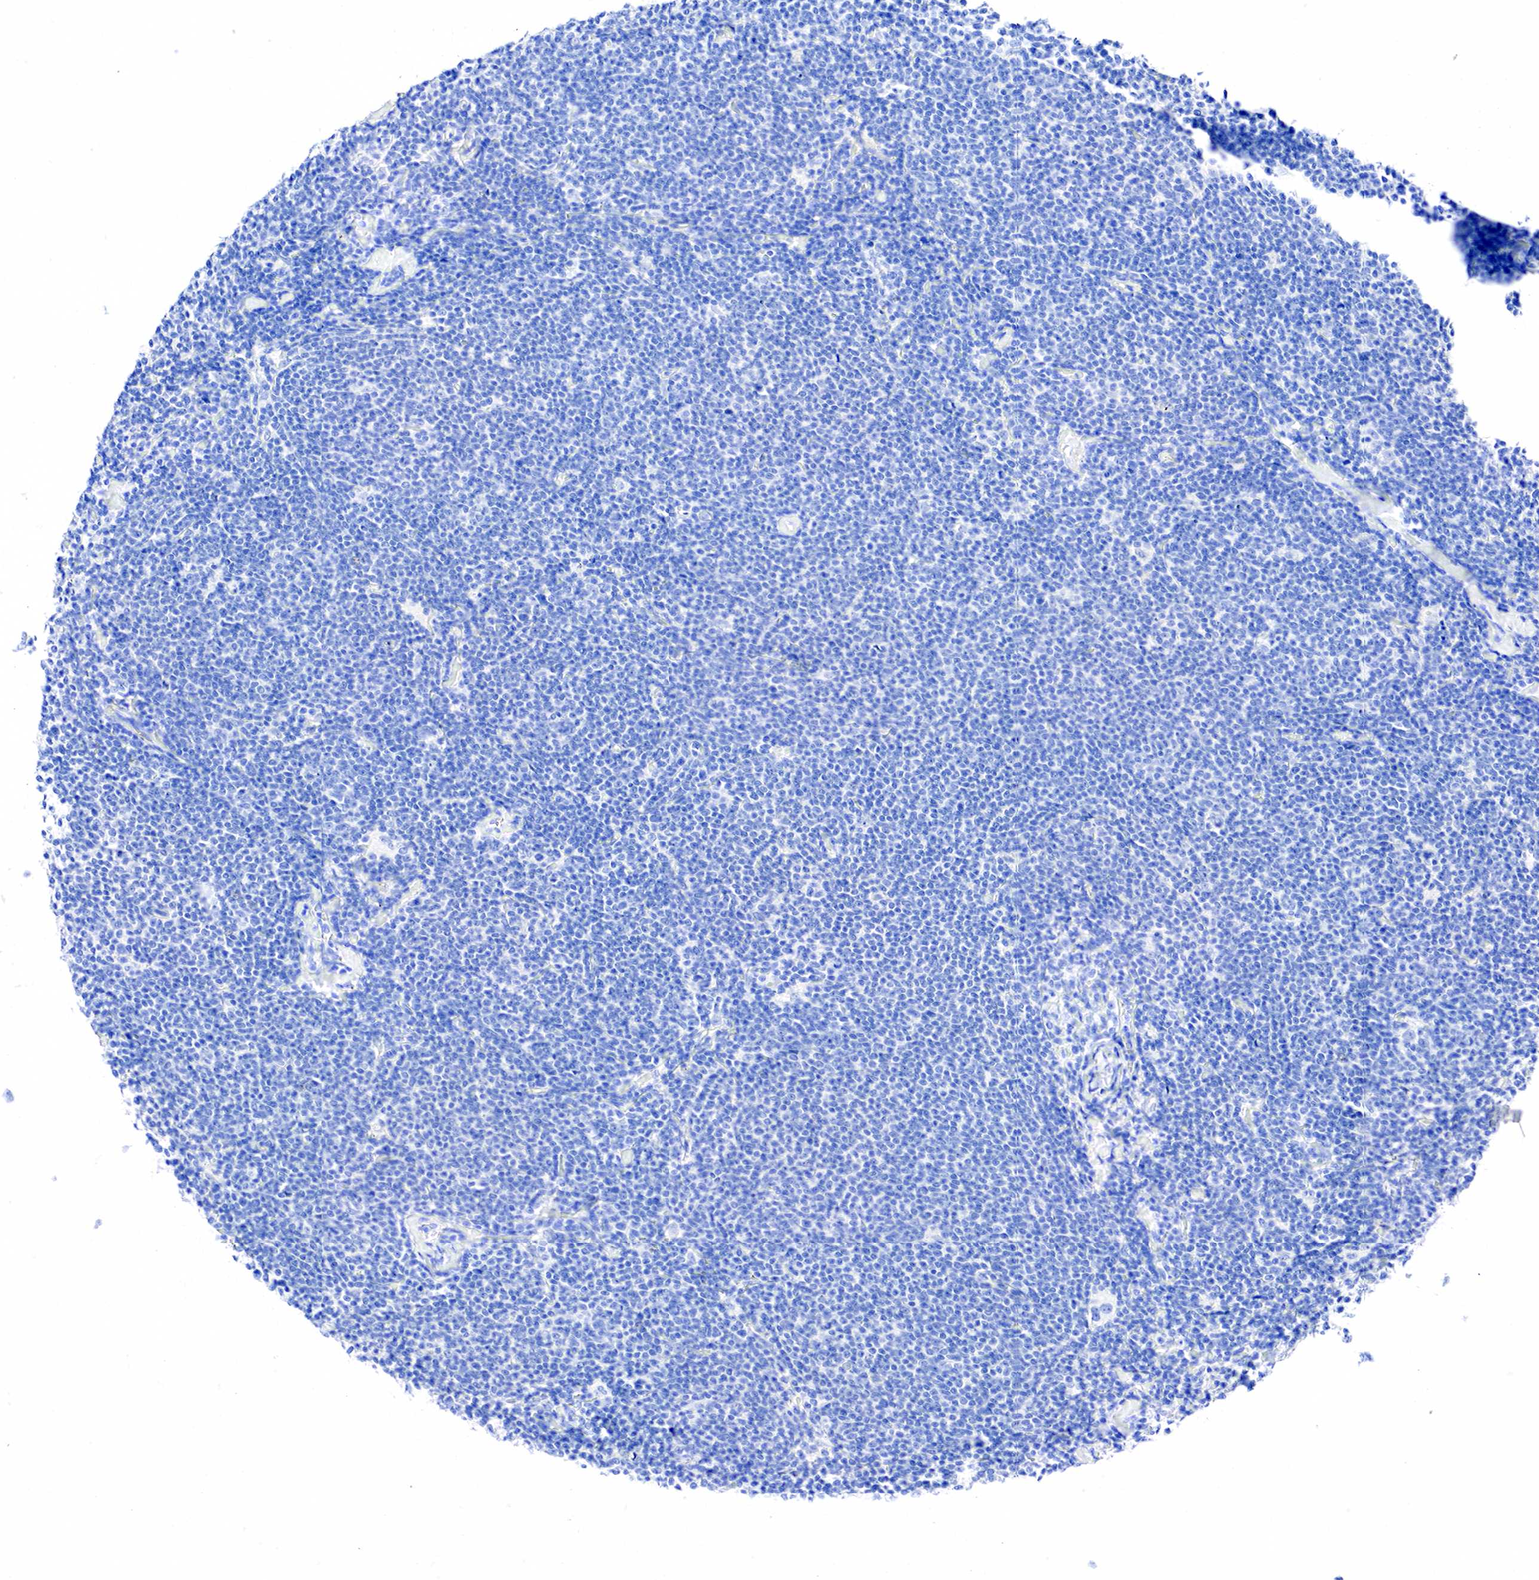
{"staining": {"intensity": "negative", "quantity": "none", "location": "none"}, "tissue": "lymphoma", "cell_type": "Tumor cells", "image_type": "cancer", "snomed": [{"axis": "morphology", "description": "Malignant lymphoma, non-Hodgkin's type, Low grade"}, {"axis": "topography", "description": "Lymph node"}], "caption": "Immunohistochemistry (IHC) of human lymphoma displays no expression in tumor cells. The staining was performed using DAB (3,3'-diaminobenzidine) to visualize the protein expression in brown, while the nuclei were stained in blue with hematoxylin (Magnification: 20x).", "gene": "KRT7", "patient": {"sex": "male", "age": 65}}